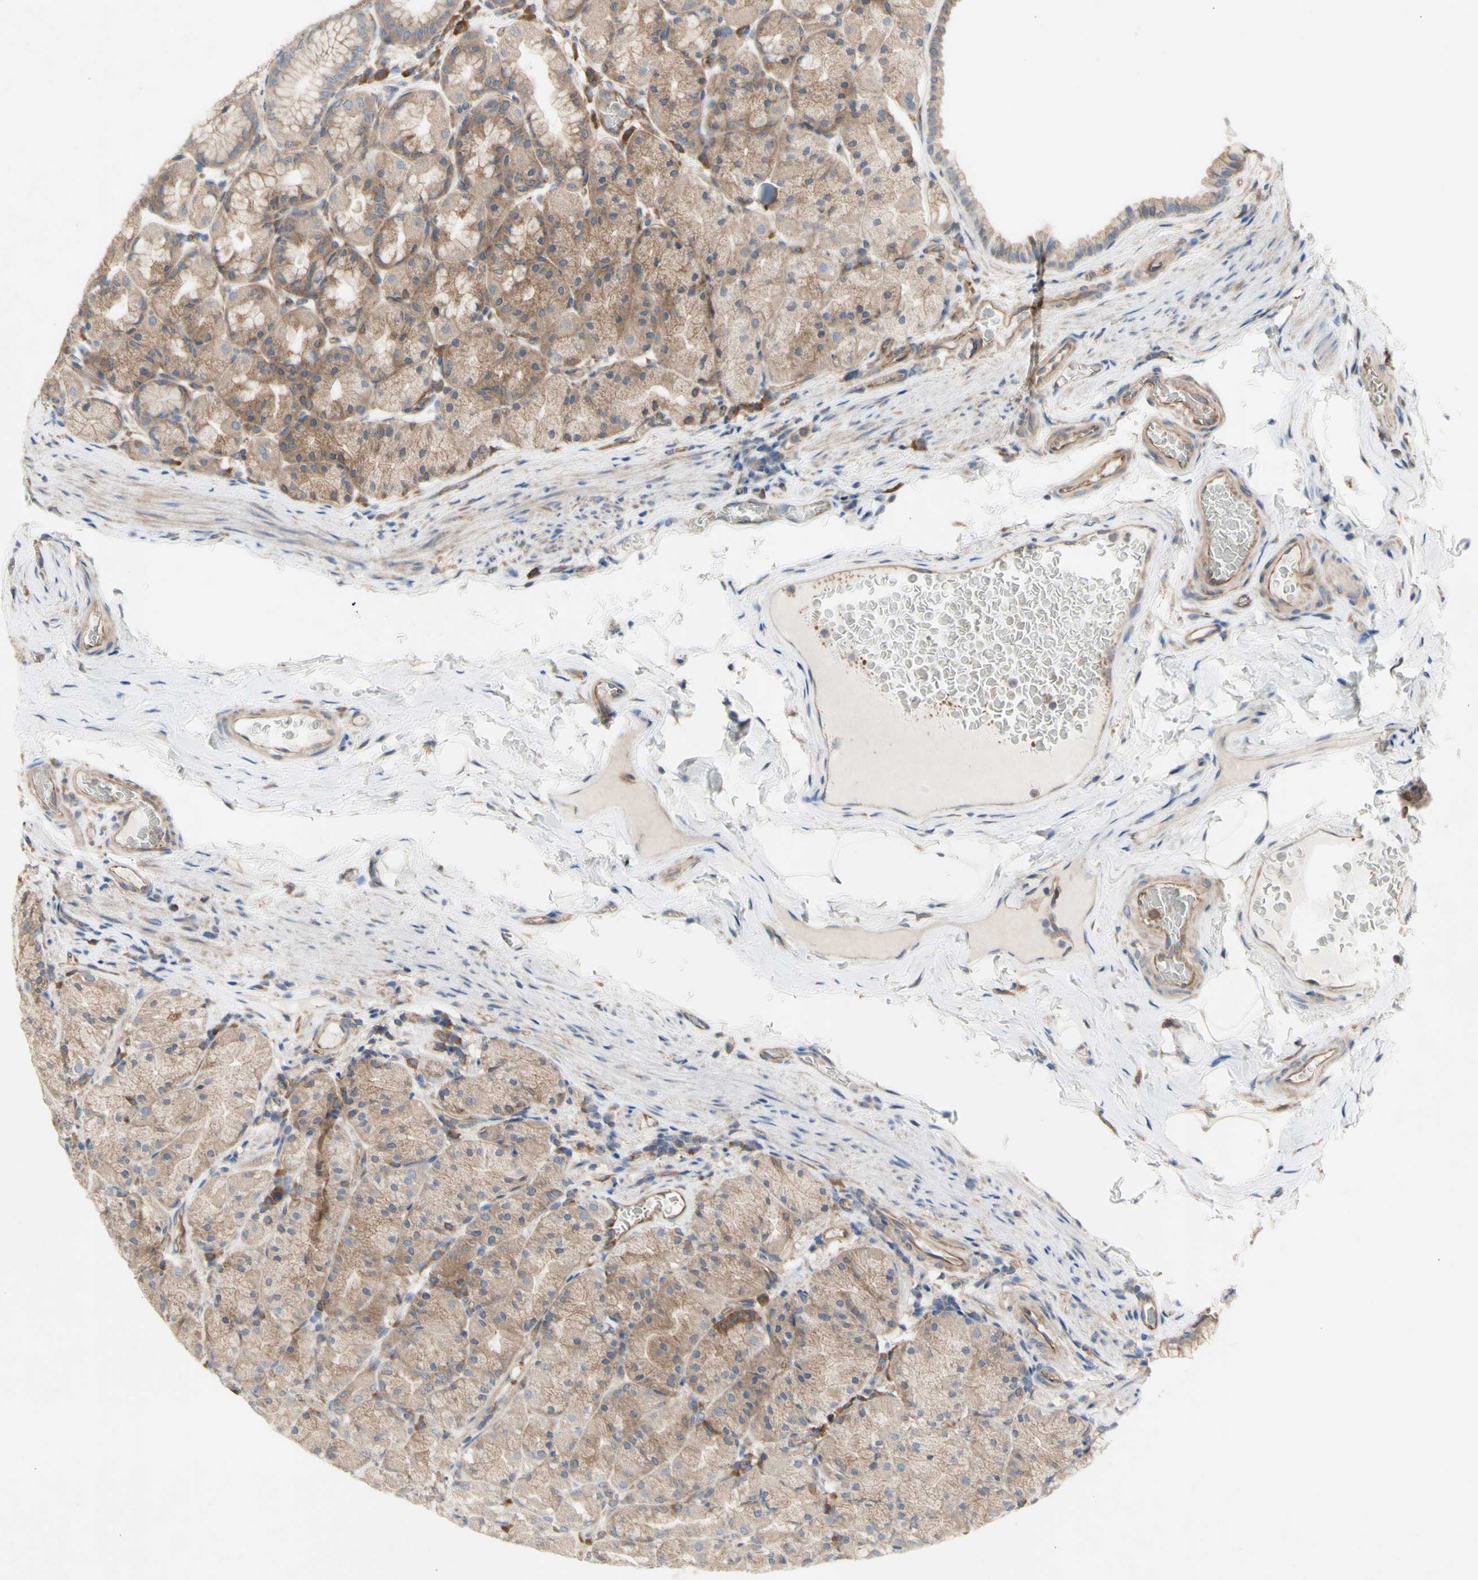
{"staining": {"intensity": "moderate", "quantity": ">75%", "location": "cytoplasmic/membranous"}, "tissue": "stomach", "cell_type": "Glandular cells", "image_type": "normal", "snomed": [{"axis": "morphology", "description": "Normal tissue, NOS"}, {"axis": "topography", "description": "Stomach, upper"}], "caption": "Glandular cells display medium levels of moderate cytoplasmic/membranous positivity in about >75% of cells in normal stomach.", "gene": "KLC1", "patient": {"sex": "male", "age": 68}}